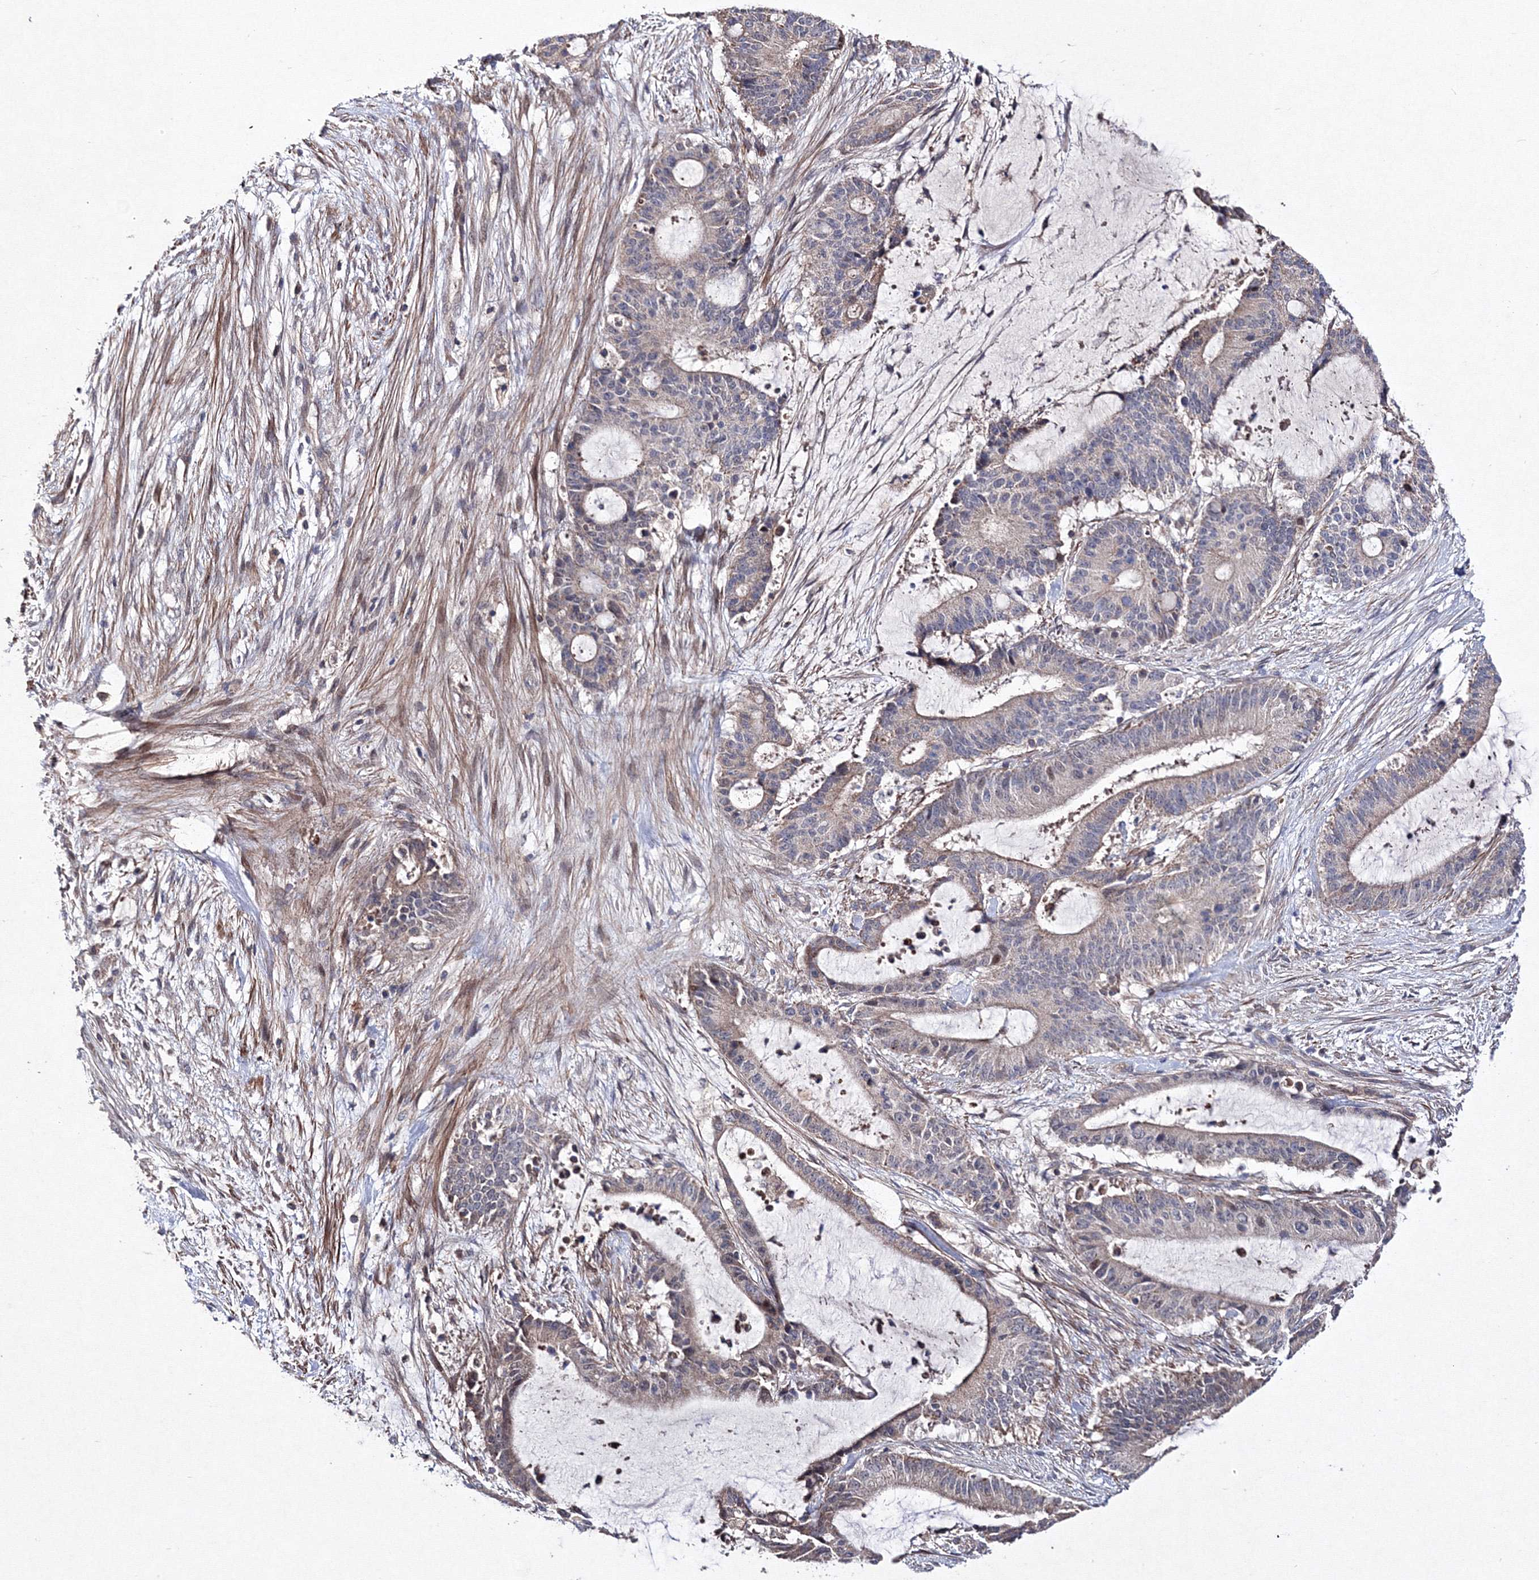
{"staining": {"intensity": "negative", "quantity": "none", "location": "none"}, "tissue": "liver cancer", "cell_type": "Tumor cells", "image_type": "cancer", "snomed": [{"axis": "morphology", "description": "Normal tissue, NOS"}, {"axis": "morphology", "description": "Cholangiocarcinoma"}, {"axis": "topography", "description": "Liver"}, {"axis": "topography", "description": "Peripheral nerve tissue"}], "caption": "Tumor cells show no significant staining in liver cholangiocarcinoma. Nuclei are stained in blue.", "gene": "PPP2R2B", "patient": {"sex": "female", "age": 73}}